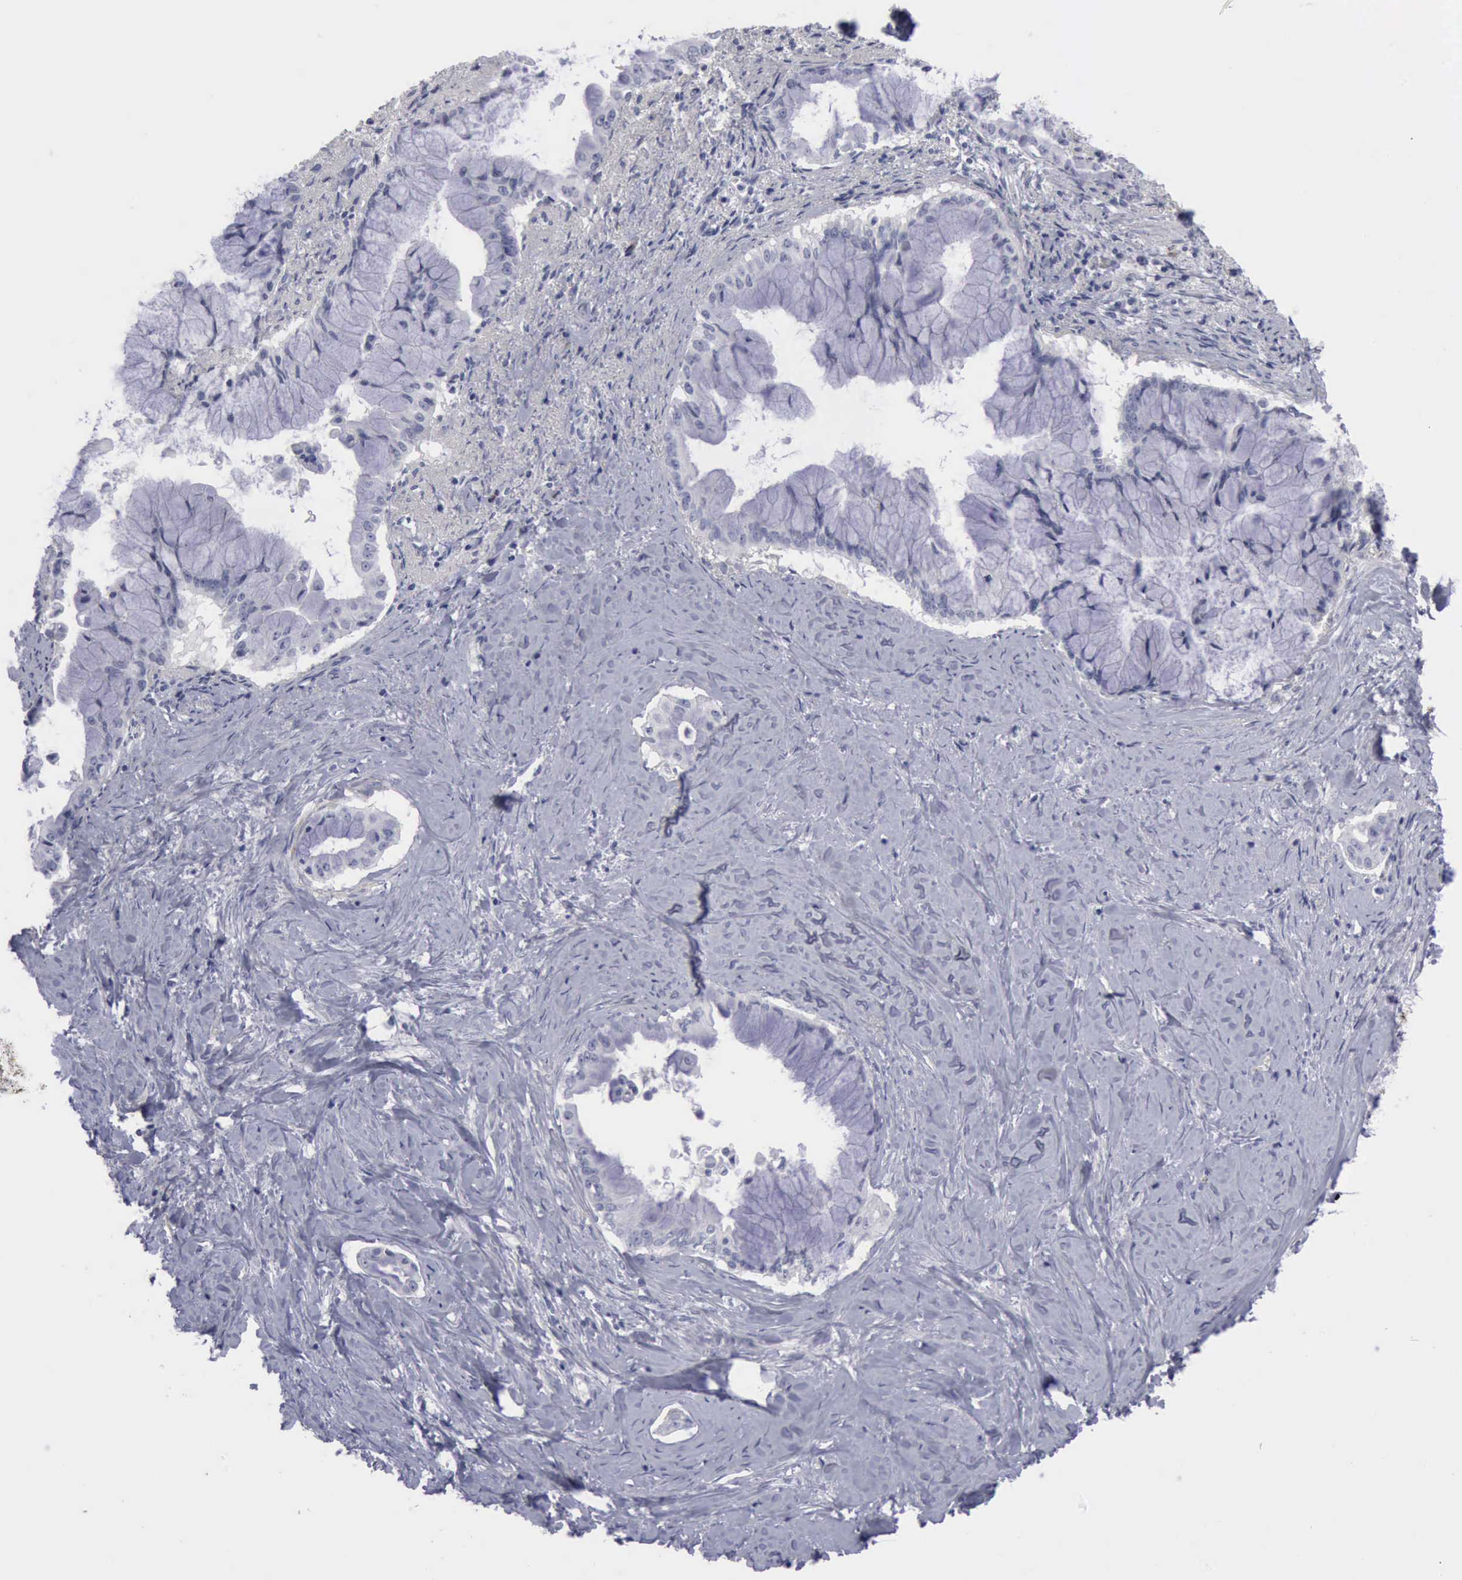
{"staining": {"intensity": "negative", "quantity": "none", "location": "none"}, "tissue": "pancreatic cancer", "cell_type": "Tumor cells", "image_type": "cancer", "snomed": [{"axis": "morphology", "description": "Adenocarcinoma, NOS"}, {"axis": "topography", "description": "Pancreas"}], "caption": "IHC micrograph of neoplastic tissue: human pancreatic cancer stained with DAB shows no significant protein staining in tumor cells.", "gene": "CDH2", "patient": {"sex": "male", "age": 59}}